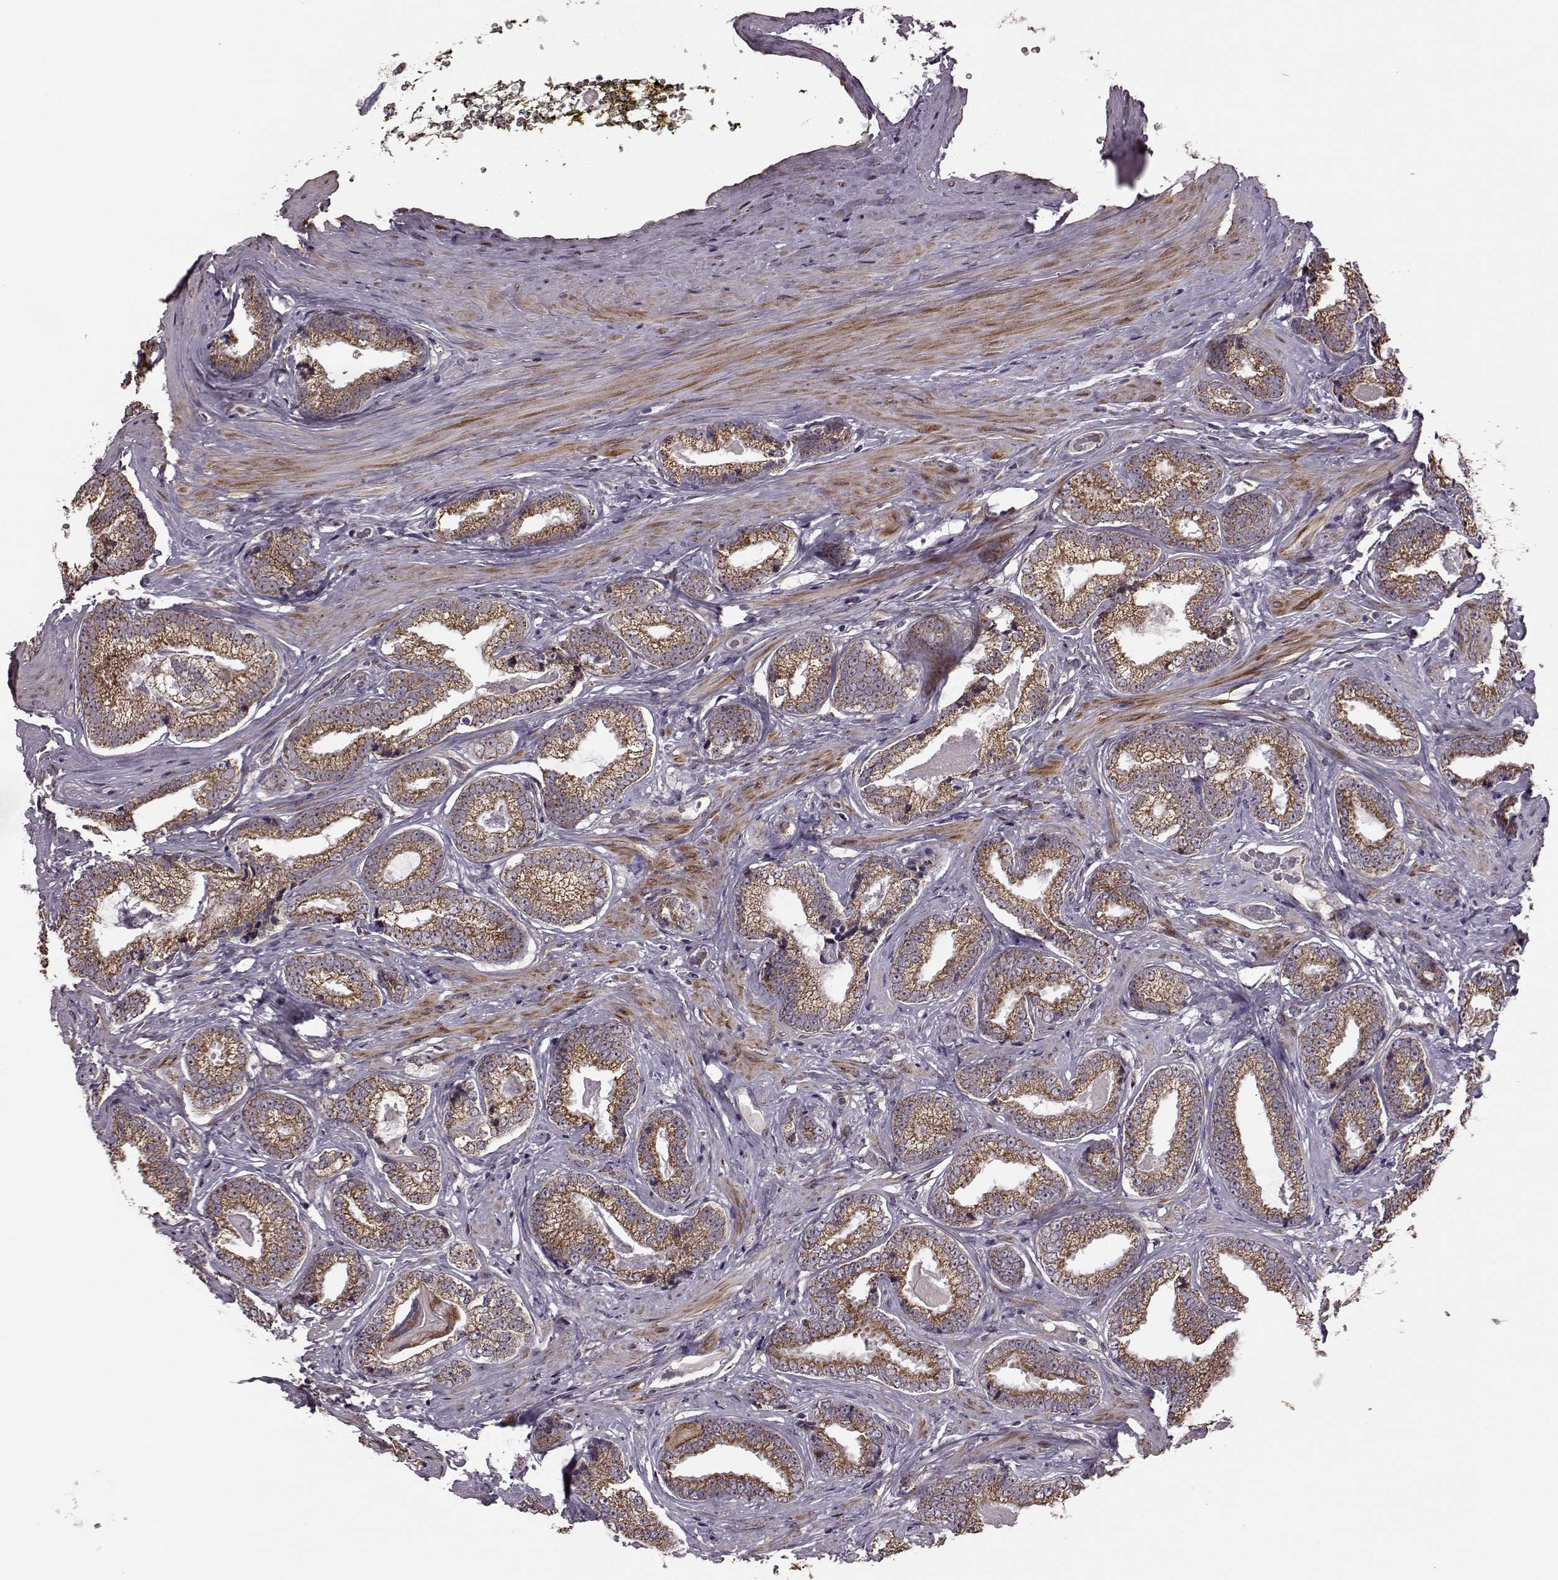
{"staining": {"intensity": "strong", "quantity": ">75%", "location": "cytoplasmic/membranous"}, "tissue": "prostate cancer", "cell_type": "Tumor cells", "image_type": "cancer", "snomed": [{"axis": "morphology", "description": "Adenocarcinoma, Low grade"}, {"axis": "topography", "description": "Prostate"}], "caption": "Protein positivity by IHC displays strong cytoplasmic/membranous staining in about >75% of tumor cells in prostate cancer (adenocarcinoma (low-grade)).", "gene": "PUDP", "patient": {"sex": "male", "age": 61}}